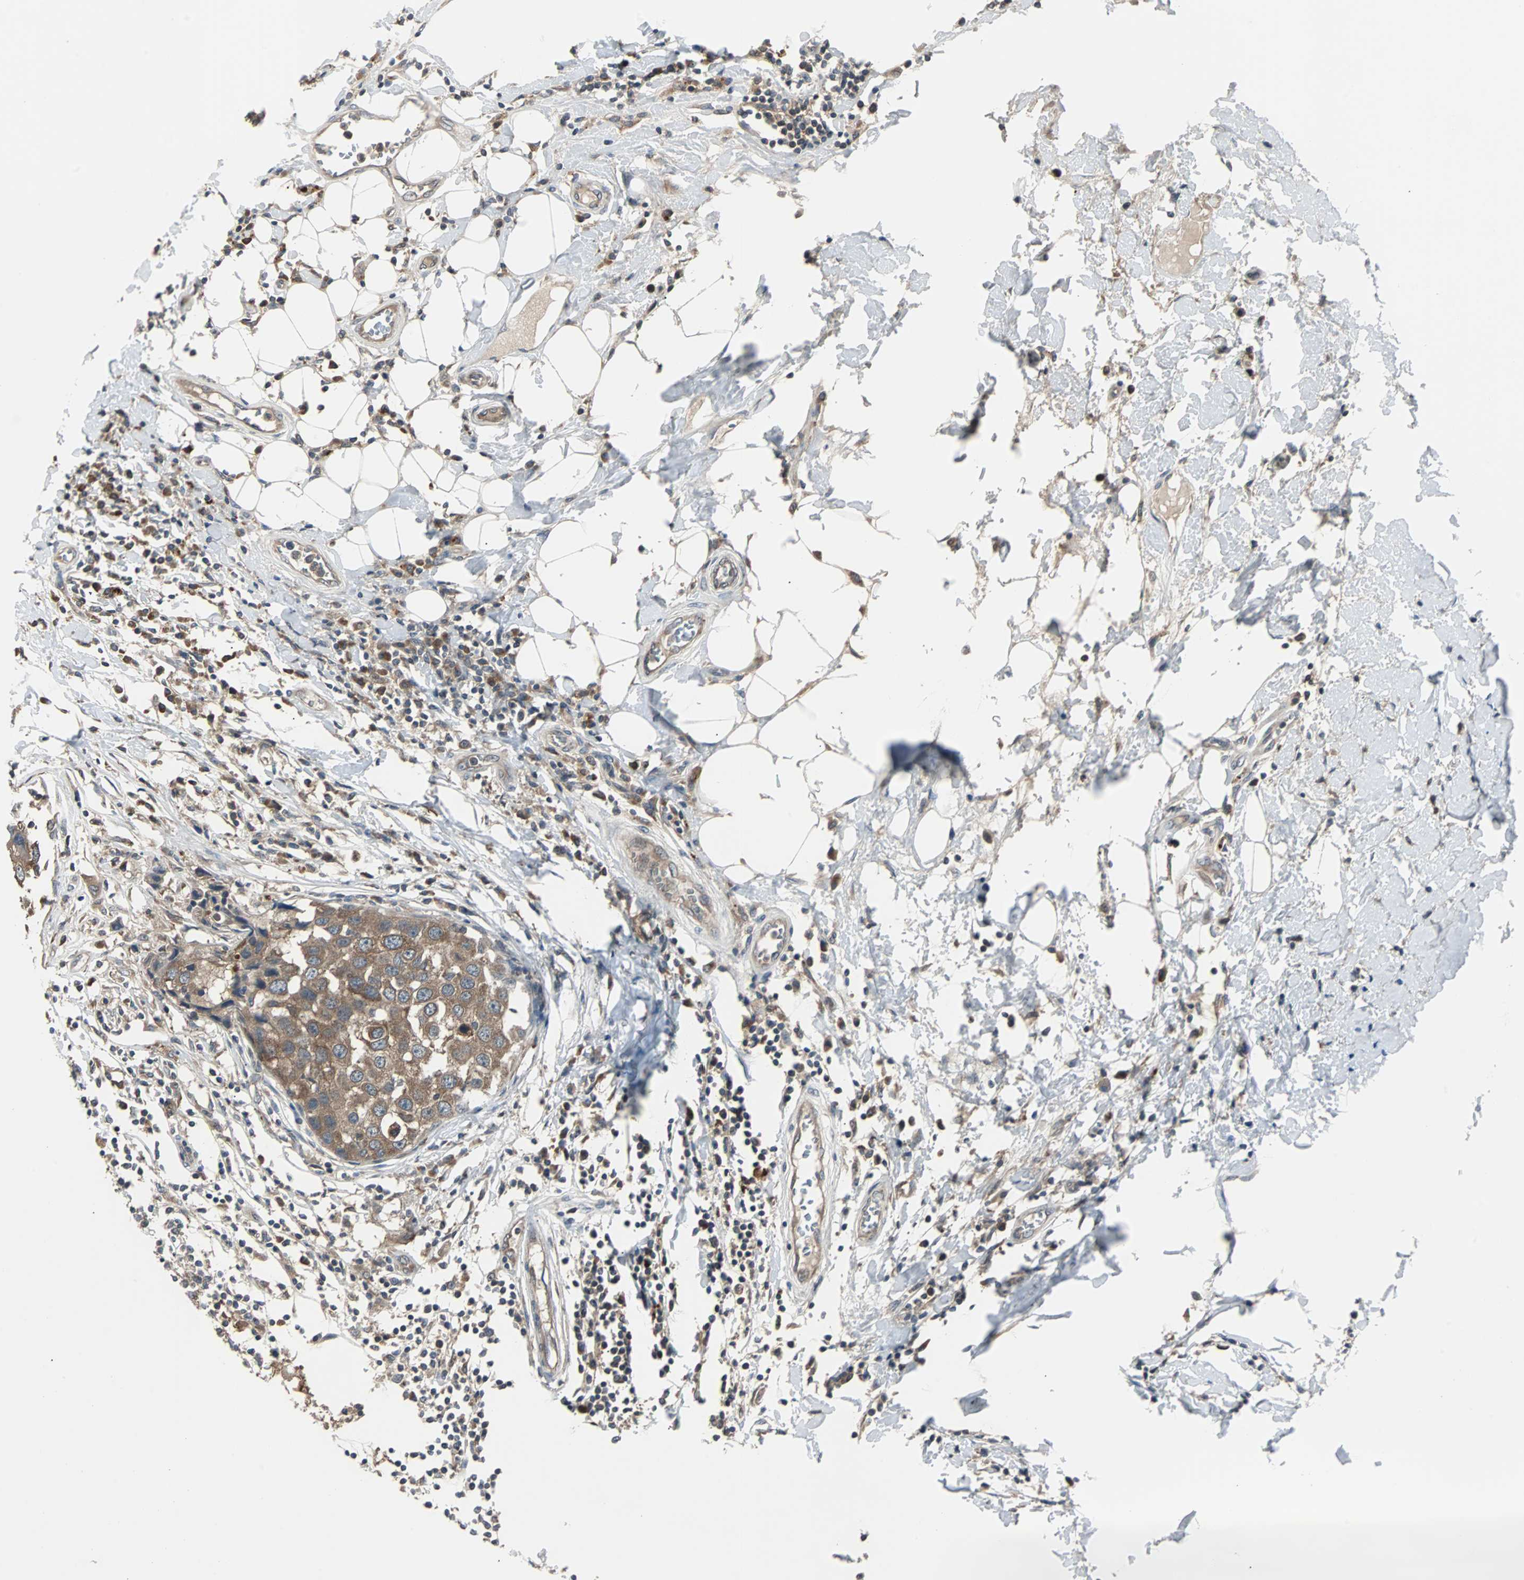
{"staining": {"intensity": "moderate", "quantity": ">75%", "location": "cytoplasmic/membranous"}, "tissue": "breast cancer", "cell_type": "Tumor cells", "image_type": "cancer", "snomed": [{"axis": "morphology", "description": "Duct carcinoma"}, {"axis": "topography", "description": "Breast"}], "caption": "An immunohistochemistry histopathology image of tumor tissue is shown. Protein staining in brown shows moderate cytoplasmic/membranous positivity in breast cancer within tumor cells.", "gene": "ARF1", "patient": {"sex": "female", "age": 27}}